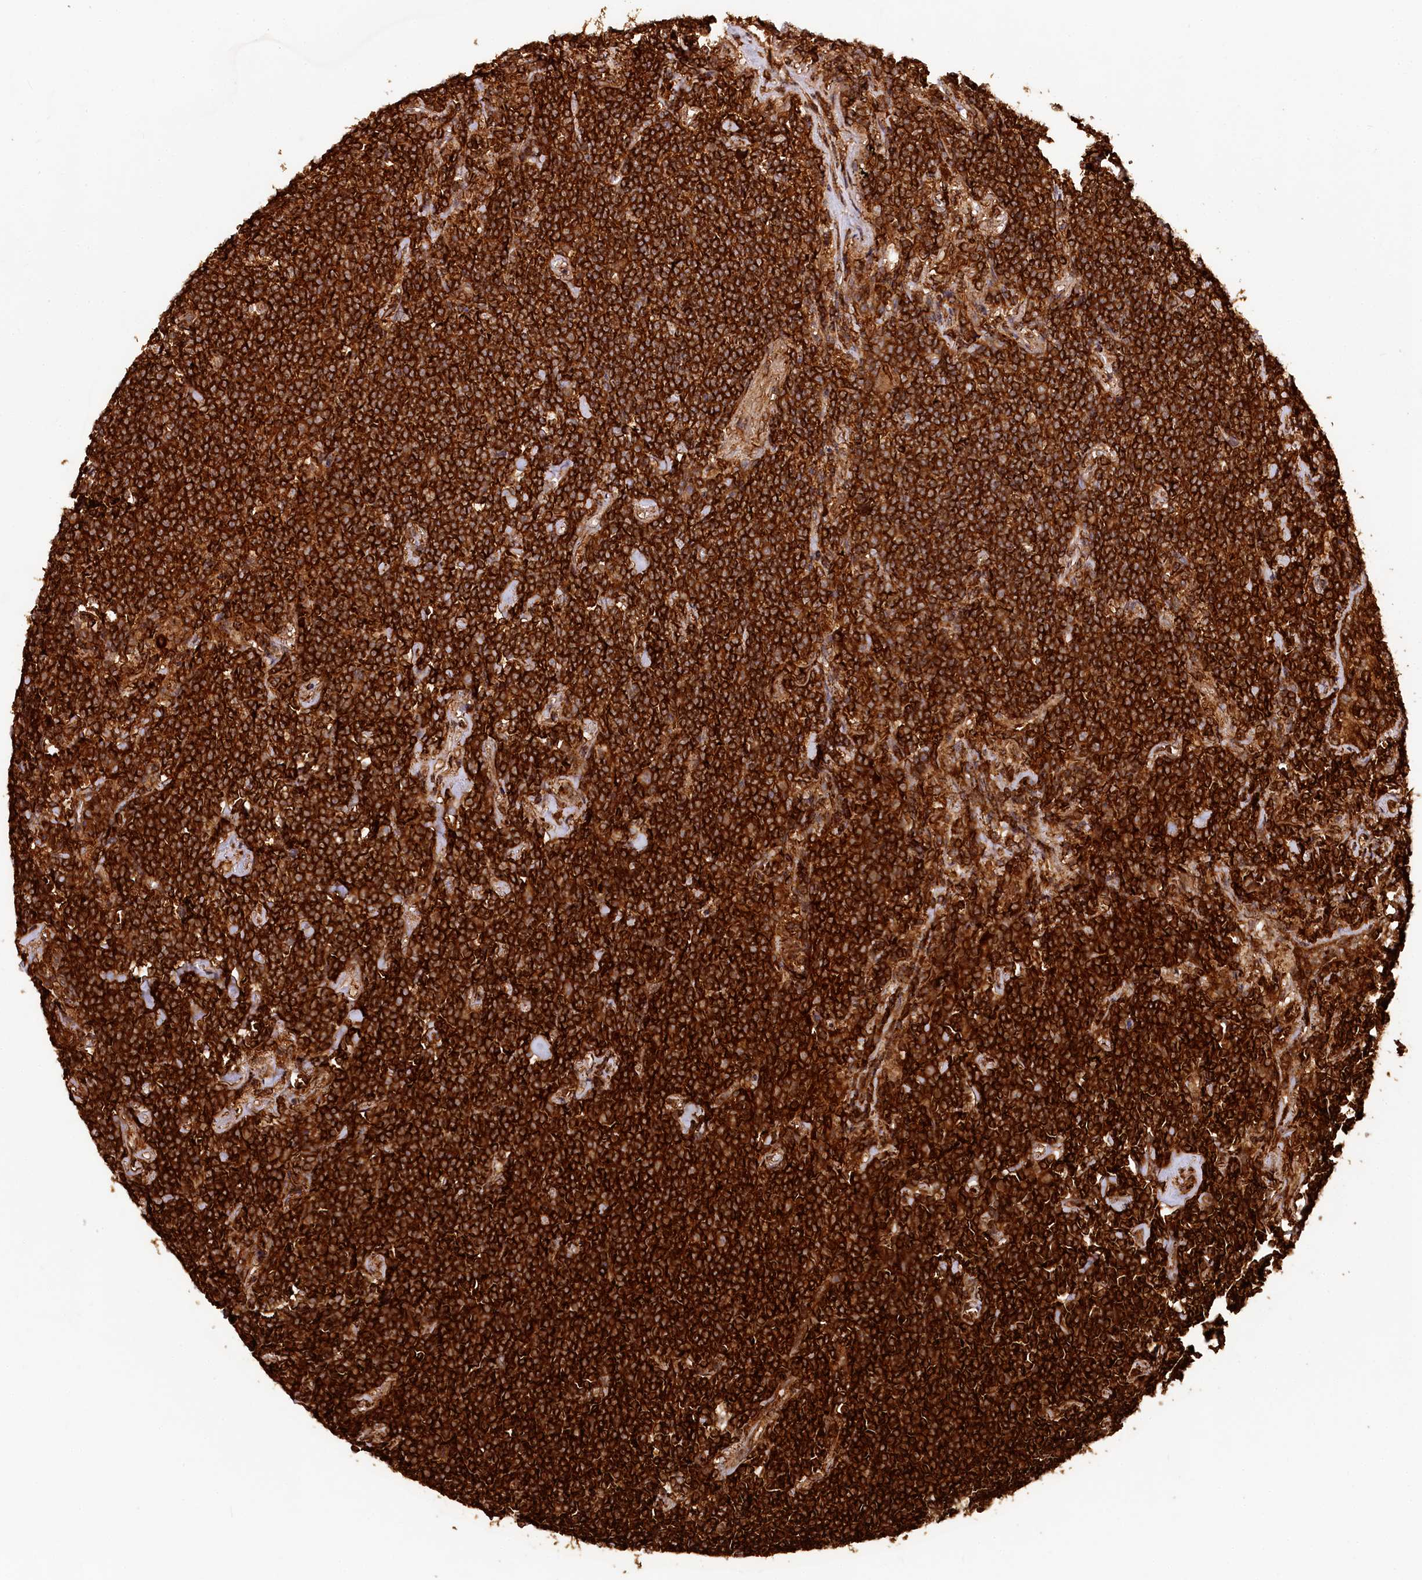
{"staining": {"intensity": "strong", "quantity": ">75%", "location": "cytoplasmic/membranous"}, "tissue": "lymphoma", "cell_type": "Tumor cells", "image_type": "cancer", "snomed": [{"axis": "morphology", "description": "Malignant lymphoma, non-Hodgkin's type, Low grade"}, {"axis": "topography", "description": "Lung"}], "caption": "Malignant lymphoma, non-Hodgkin's type (low-grade) stained with a protein marker displays strong staining in tumor cells.", "gene": "STUB1", "patient": {"sex": "female", "age": 71}}